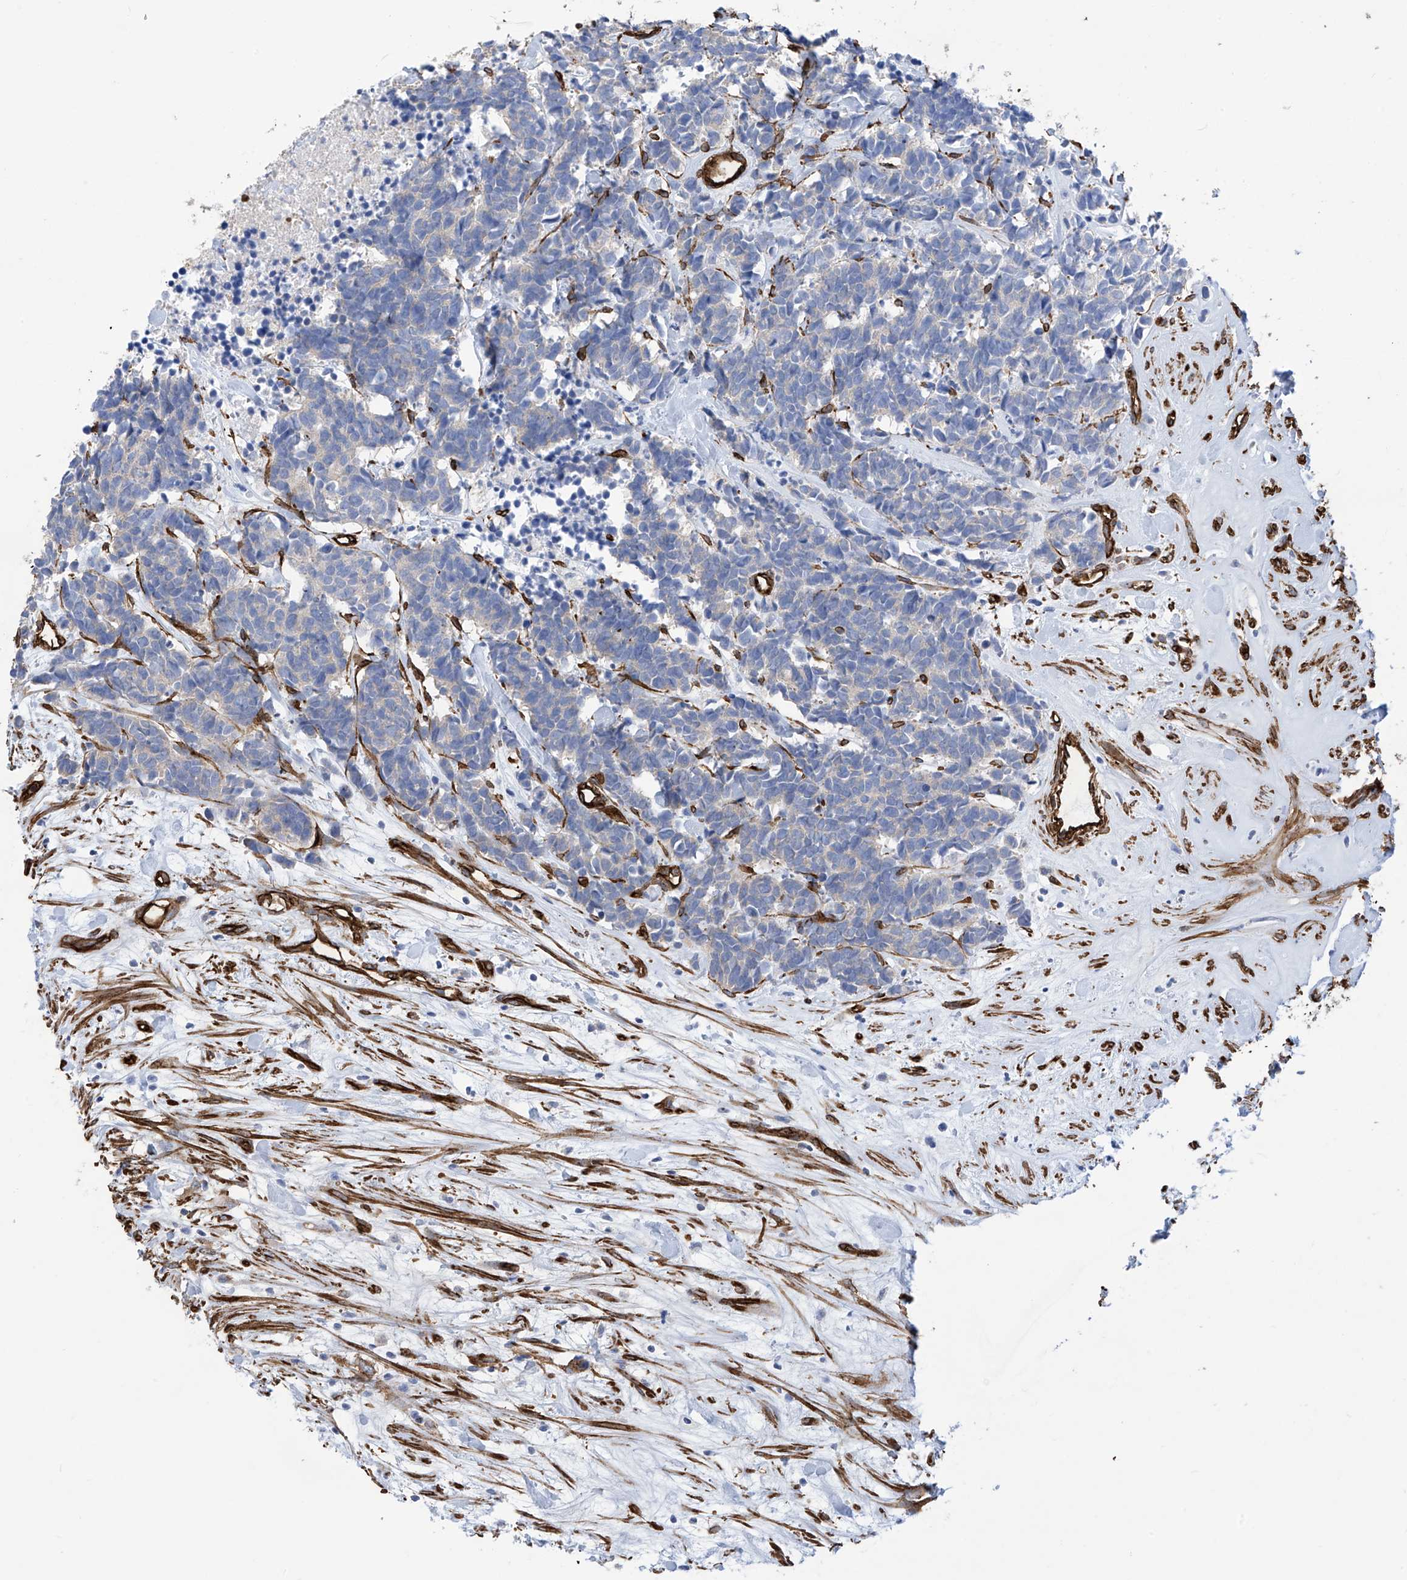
{"staining": {"intensity": "negative", "quantity": "none", "location": "none"}, "tissue": "carcinoid", "cell_type": "Tumor cells", "image_type": "cancer", "snomed": [{"axis": "morphology", "description": "Carcinoma, NOS"}, {"axis": "morphology", "description": "Carcinoid, malignant, NOS"}, {"axis": "topography", "description": "Urinary bladder"}], "caption": "Immunohistochemical staining of carcinoma exhibits no significant positivity in tumor cells. The staining is performed using DAB brown chromogen with nuclei counter-stained in using hematoxylin.", "gene": "UBTD1", "patient": {"sex": "male", "age": 57}}